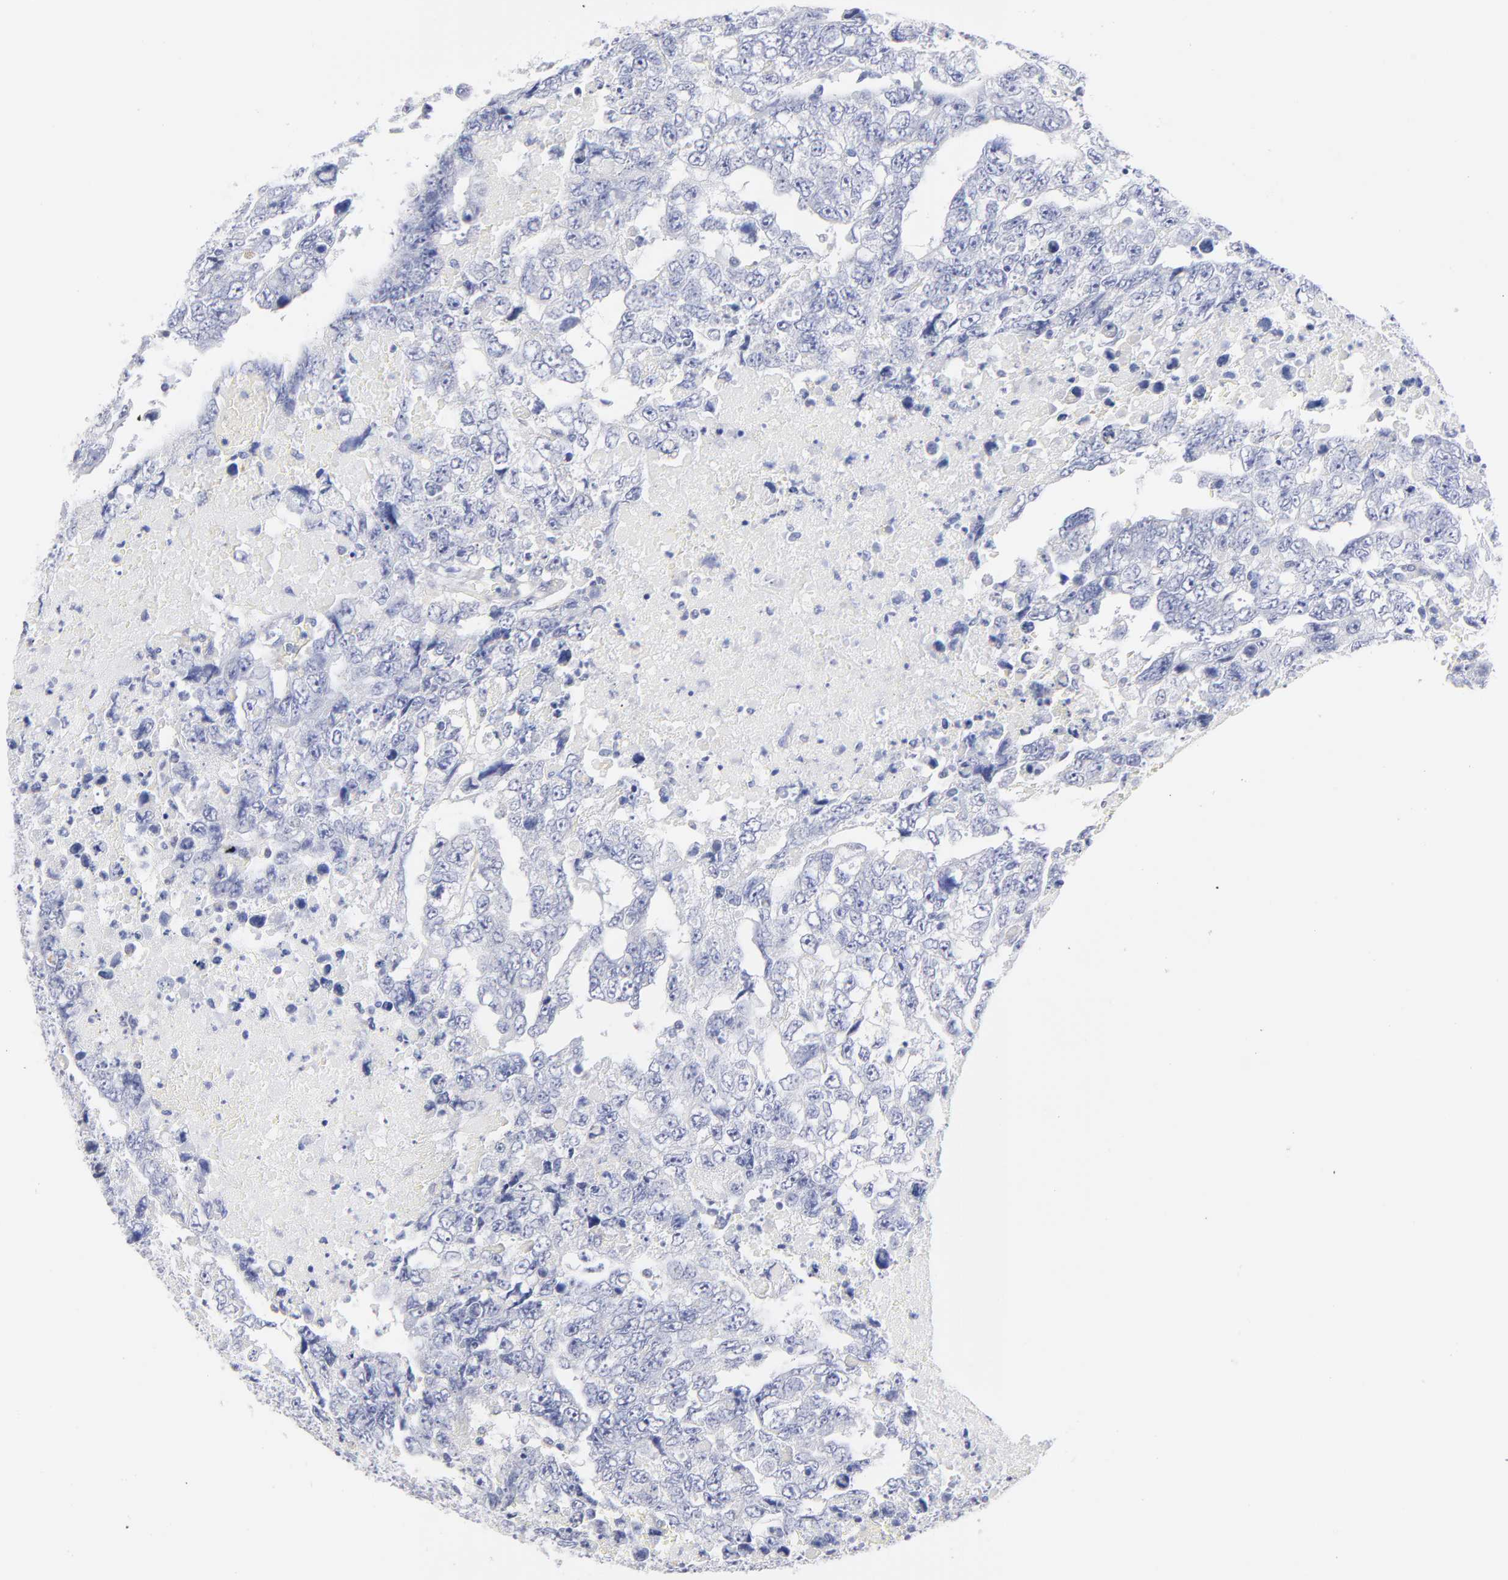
{"staining": {"intensity": "negative", "quantity": "none", "location": "none"}, "tissue": "testis cancer", "cell_type": "Tumor cells", "image_type": "cancer", "snomed": [{"axis": "morphology", "description": "Carcinoma, Embryonal, NOS"}, {"axis": "topography", "description": "Testis"}], "caption": "This is an immunohistochemistry (IHC) micrograph of testis cancer. There is no staining in tumor cells.", "gene": "DUSP9", "patient": {"sex": "male", "age": 36}}